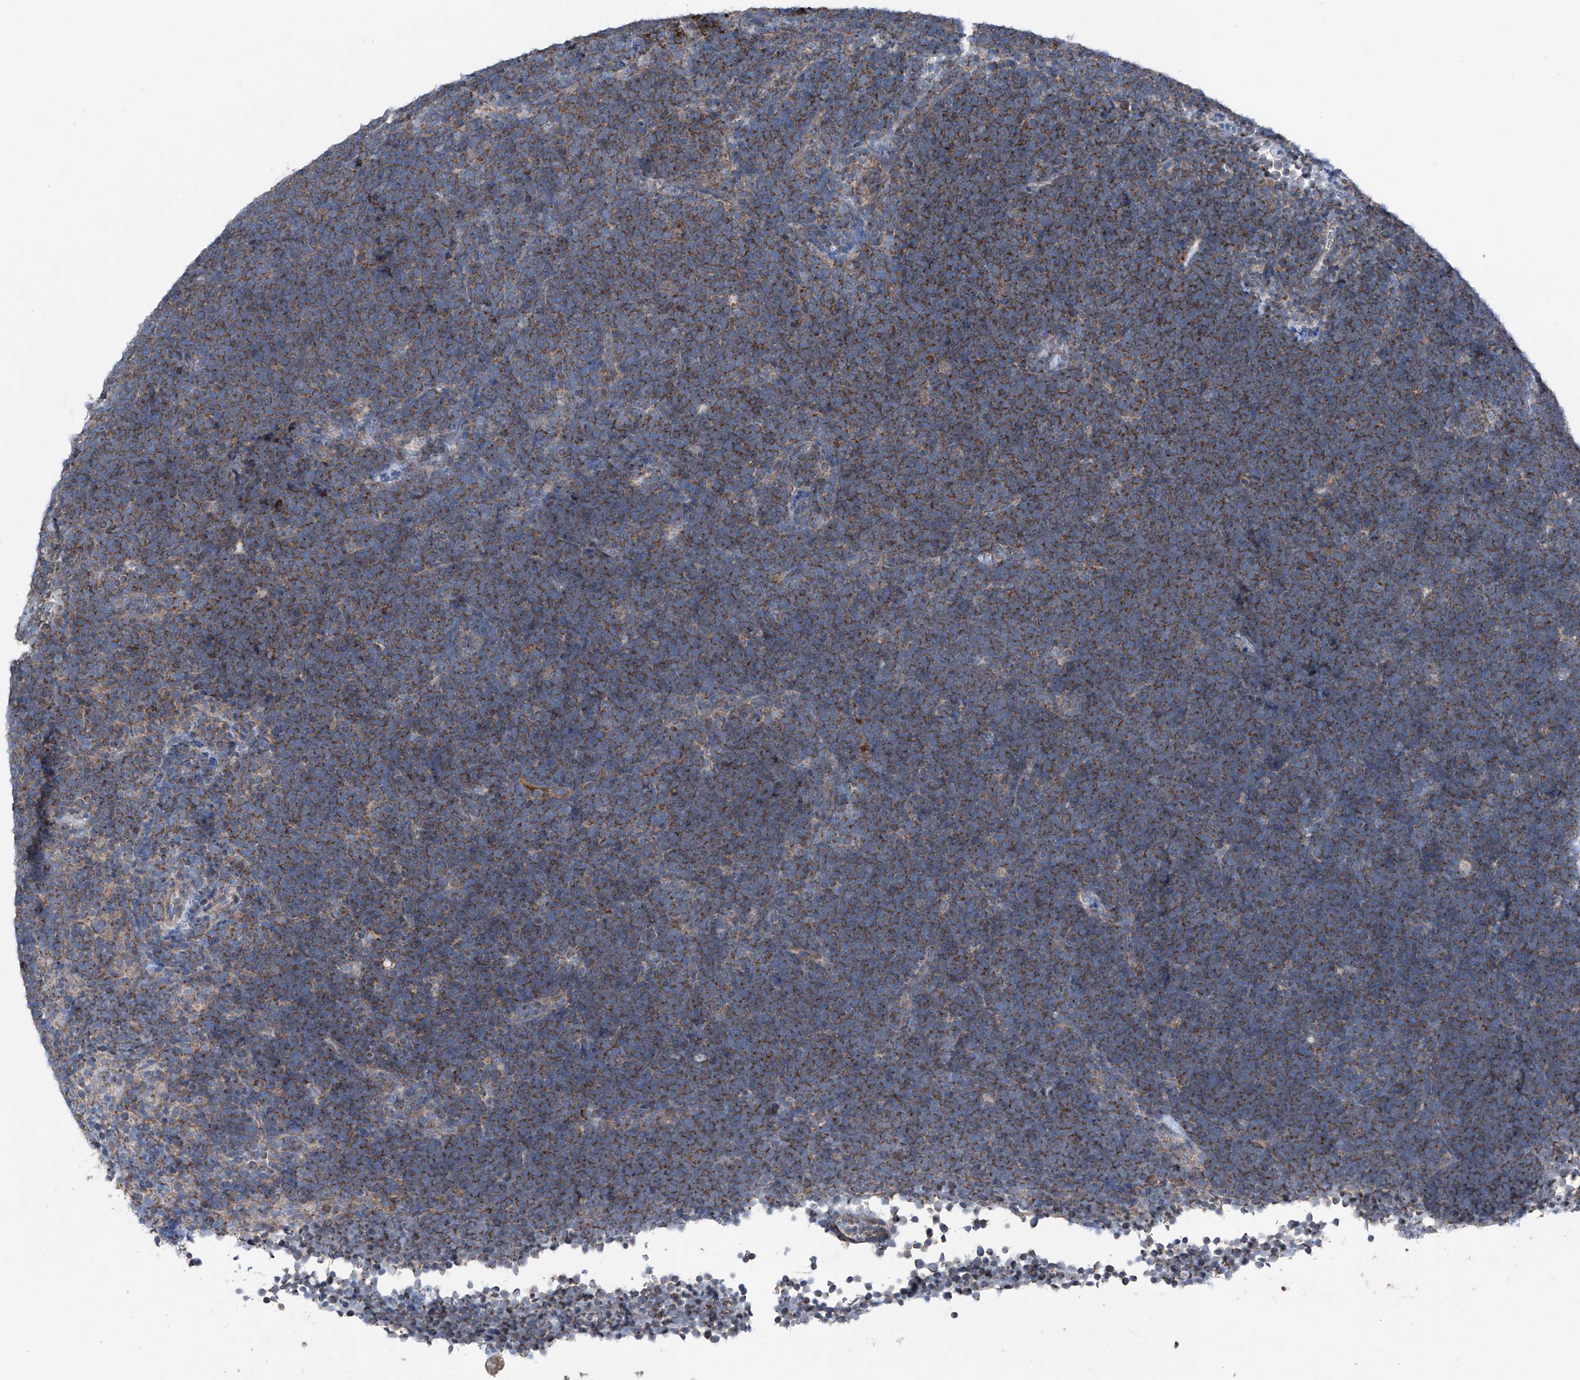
{"staining": {"intensity": "moderate", "quantity": ">75%", "location": "cytoplasmic/membranous"}, "tissue": "lymphoma", "cell_type": "Tumor cells", "image_type": "cancer", "snomed": [{"axis": "morphology", "description": "Malignant lymphoma, non-Hodgkin's type, High grade"}, {"axis": "topography", "description": "Lymph node"}], "caption": "Lymphoma stained for a protein (brown) exhibits moderate cytoplasmic/membranous positive staining in about >75% of tumor cells.", "gene": "GPAT3", "patient": {"sex": "male", "age": 13}}